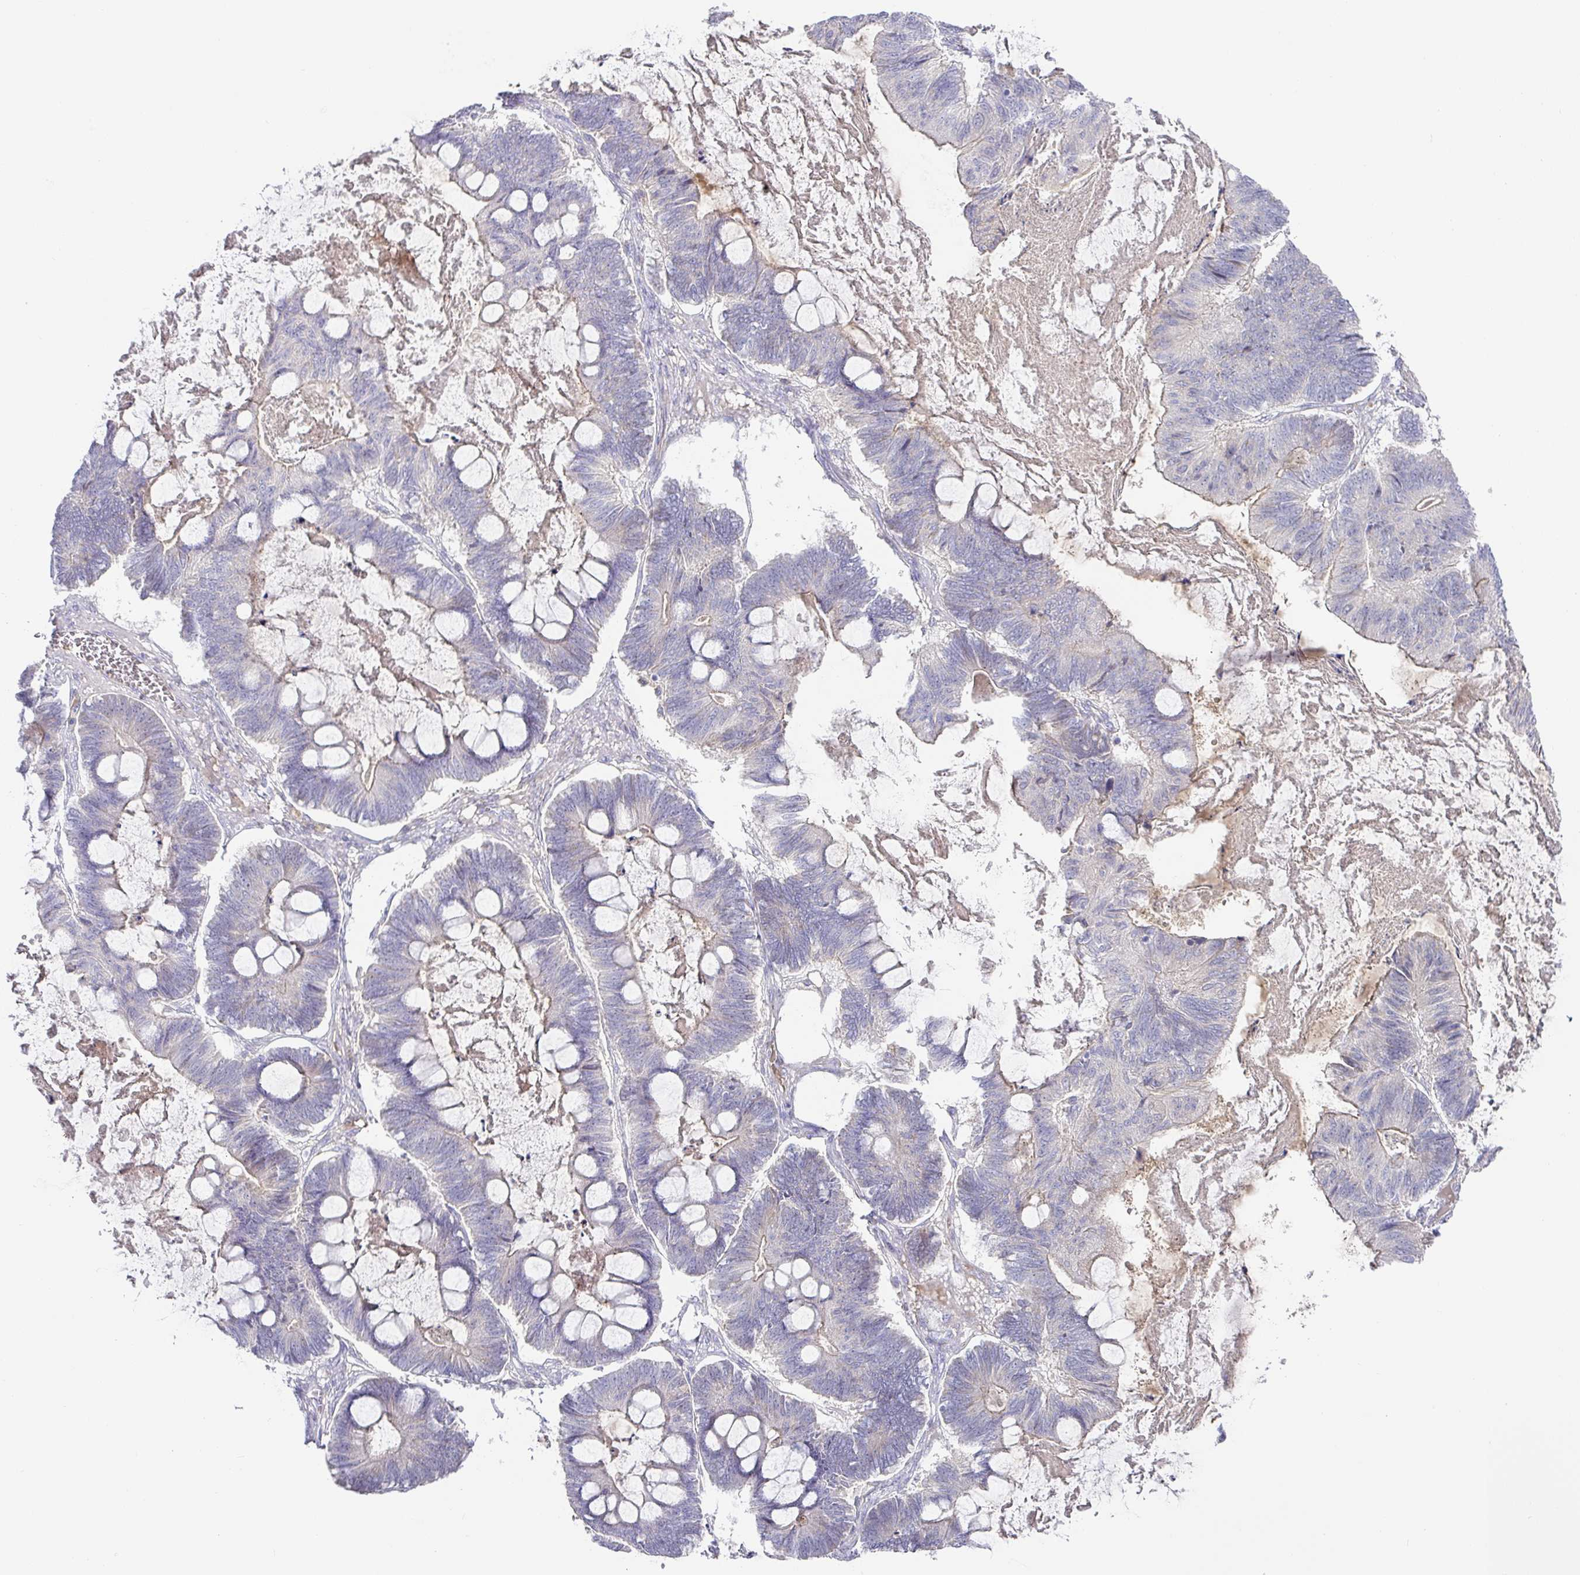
{"staining": {"intensity": "negative", "quantity": "none", "location": "none"}, "tissue": "ovarian cancer", "cell_type": "Tumor cells", "image_type": "cancer", "snomed": [{"axis": "morphology", "description": "Cystadenocarcinoma, mucinous, NOS"}, {"axis": "topography", "description": "Ovary"}], "caption": "This is an IHC photomicrograph of human ovarian cancer (mucinous cystadenocarcinoma). There is no staining in tumor cells.", "gene": "TARM1", "patient": {"sex": "female", "age": 61}}